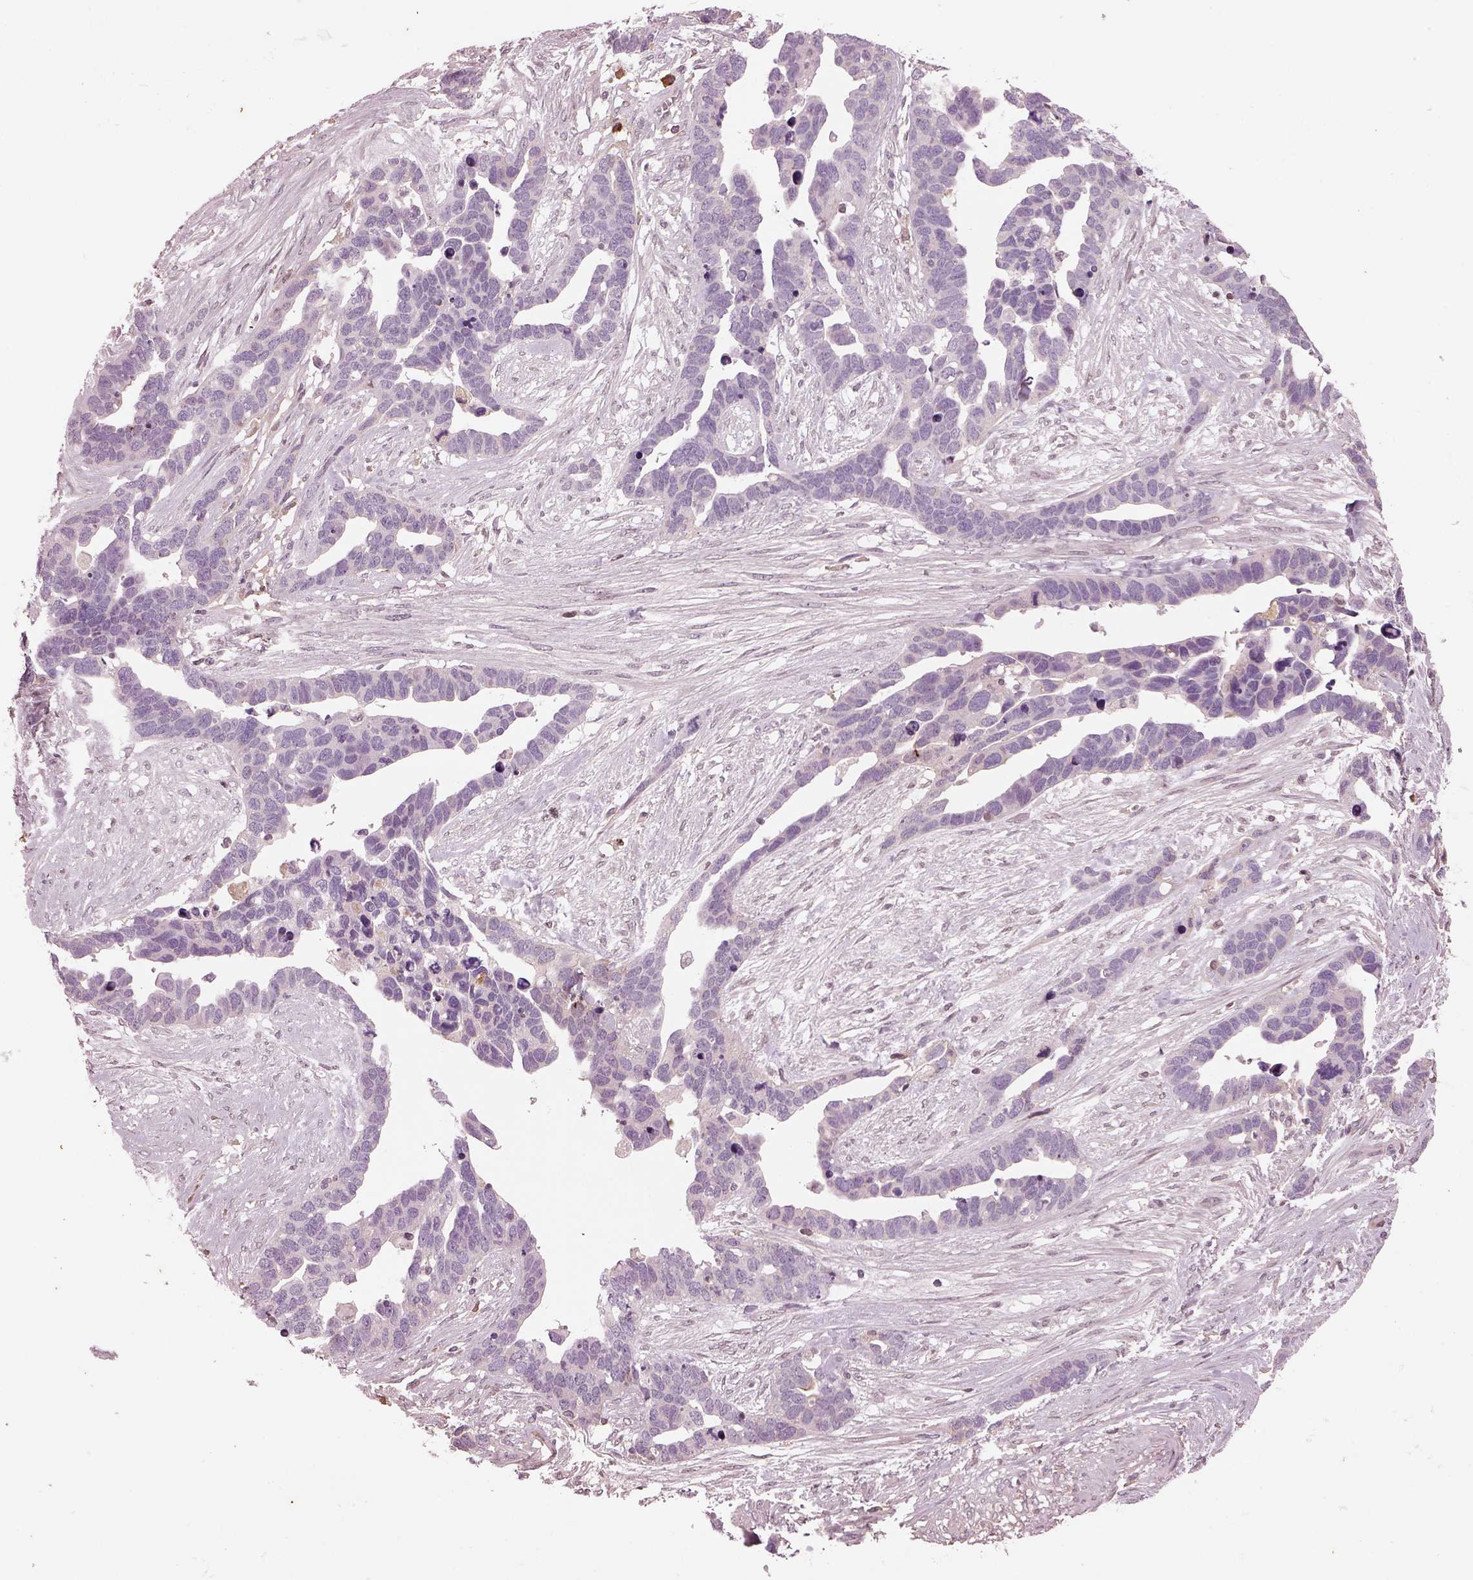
{"staining": {"intensity": "negative", "quantity": "none", "location": "none"}, "tissue": "ovarian cancer", "cell_type": "Tumor cells", "image_type": "cancer", "snomed": [{"axis": "morphology", "description": "Cystadenocarcinoma, serous, NOS"}, {"axis": "topography", "description": "Ovary"}], "caption": "This histopathology image is of ovarian serous cystadenocarcinoma stained with immunohistochemistry to label a protein in brown with the nuclei are counter-stained blue. There is no staining in tumor cells. (DAB (3,3'-diaminobenzidine) IHC with hematoxylin counter stain).", "gene": "PTX4", "patient": {"sex": "female", "age": 54}}